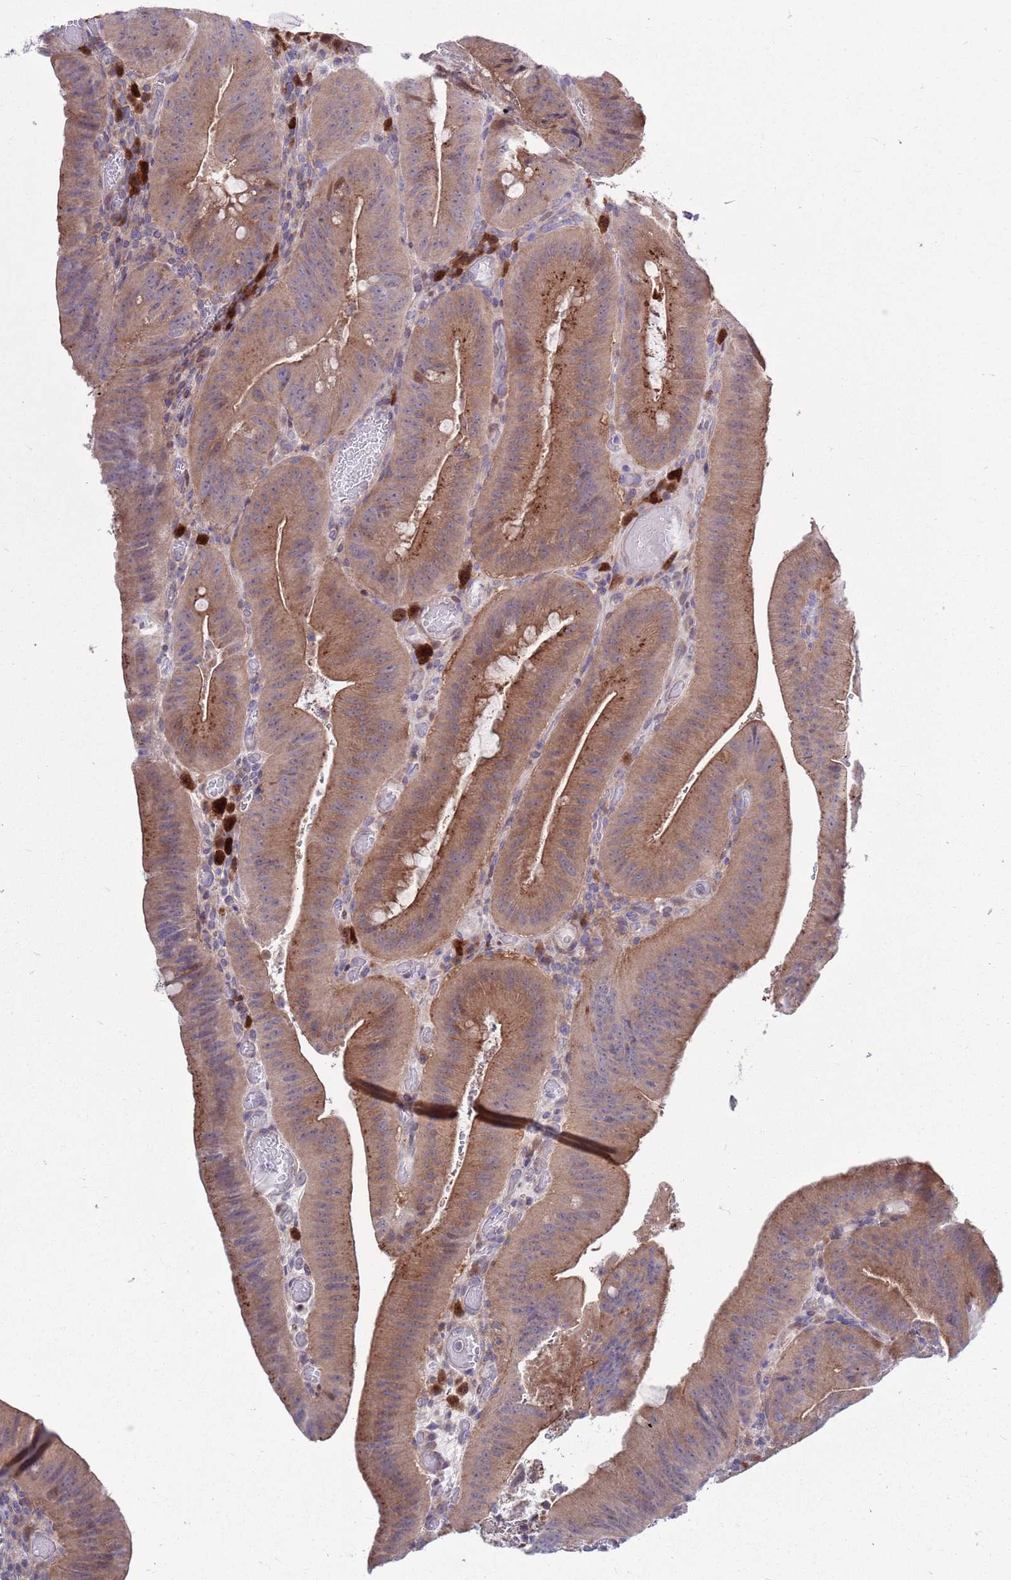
{"staining": {"intensity": "moderate", "quantity": ">75%", "location": "cytoplasmic/membranous"}, "tissue": "colorectal cancer", "cell_type": "Tumor cells", "image_type": "cancer", "snomed": [{"axis": "morphology", "description": "Adenocarcinoma, NOS"}, {"axis": "topography", "description": "Colon"}], "caption": "A micrograph of colorectal adenocarcinoma stained for a protein reveals moderate cytoplasmic/membranous brown staining in tumor cells.", "gene": "KLHL29", "patient": {"sex": "female", "age": 43}}